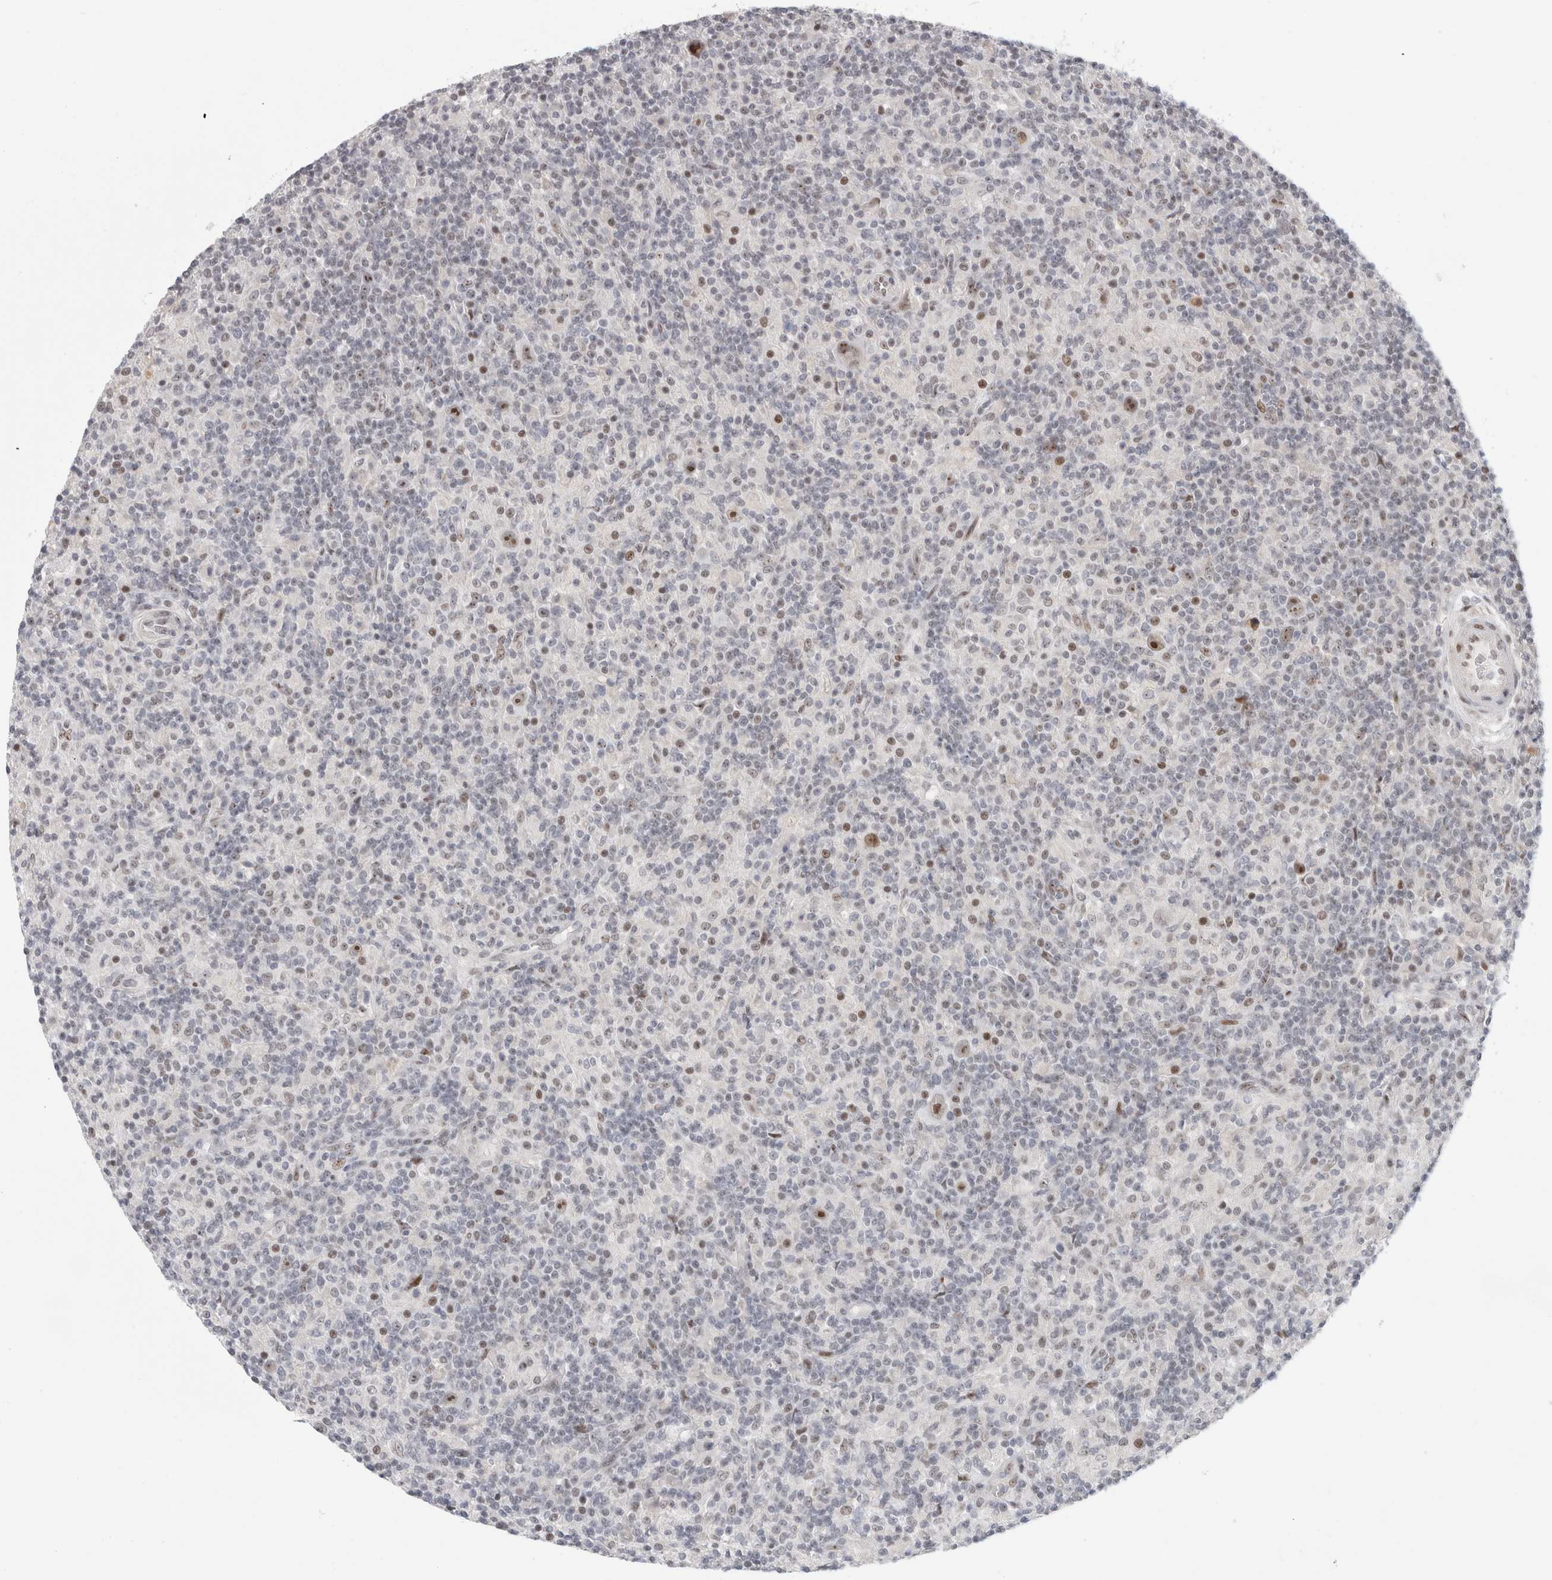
{"staining": {"intensity": "moderate", "quantity": ">75%", "location": "nuclear"}, "tissue": "lymphoma", "cell_type": "Tumor cells", "image_type": "cancer", "snomed": [{"axis": "morphology", "description": "Hodgkin's disease, NOS"}, {"axis": "topography", "description": "Lymph node"}], "caption": "IHC (DAB (3,3'-diaminobenzidine)) staining of human lymphoma displays moderate nuclear protein positivity in about >75% of tumor cells.", "gene": "SENP6", "patient": {"sex": "male", "age": 70}}